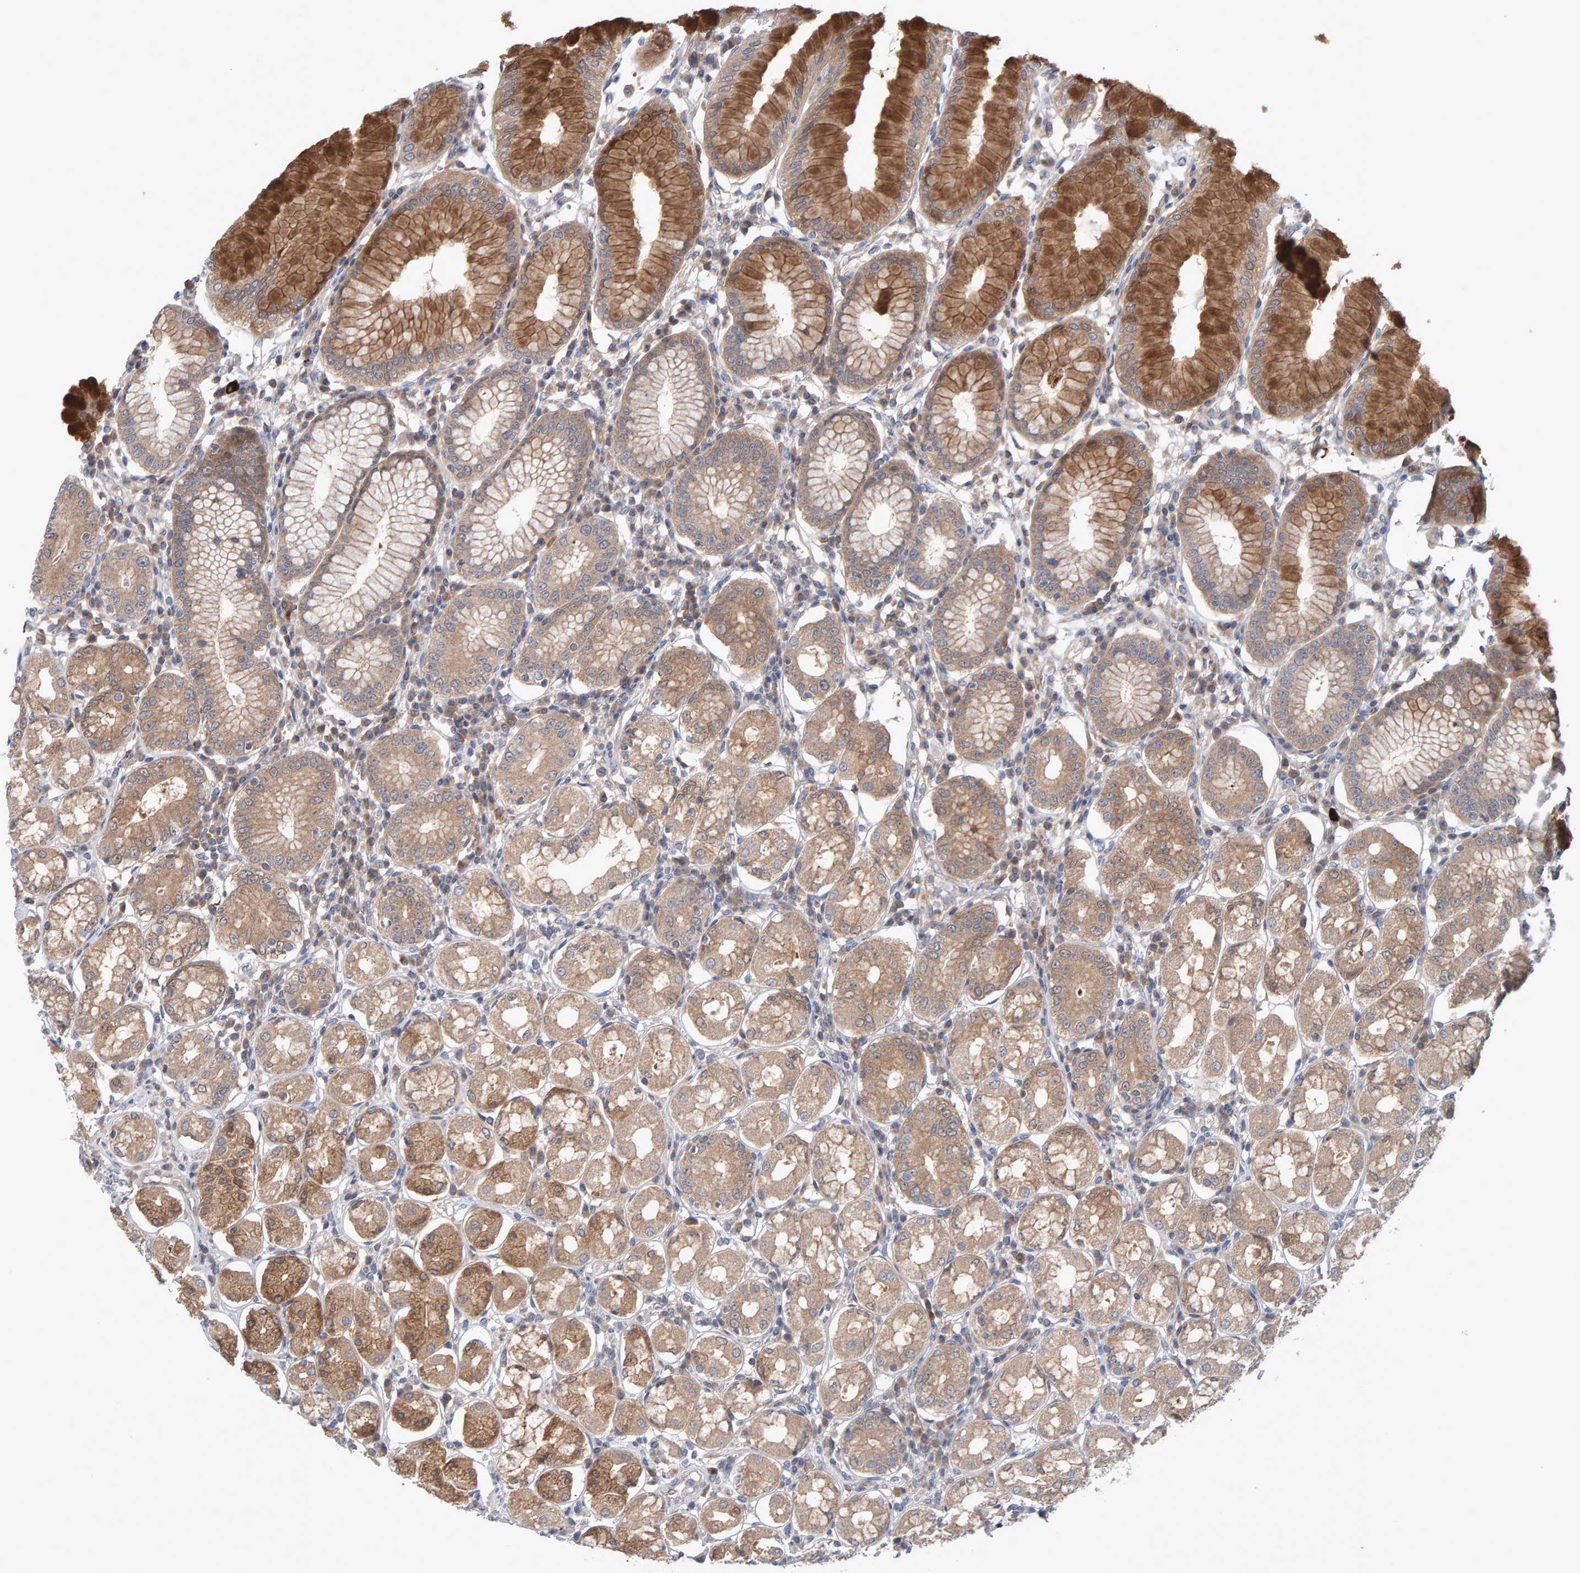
{"staining": {"intensity": "moderate", "quantity": "25%-75%", "location": "cytoplasmic/membranous"}, "tissue": "stomach", "cell_type": "Glandular cells", "image_type": "normal", "snomed": [{"axis": "morphology", "description": "Normal tissue, NOS"}, {"axis": "topography", "description": "Stomach"}, {"axis": "topography", "description": "Stomach, lower"}], "caption": "This micrograph displays immunohistochemistry (IHC) staining of unremarkable stomach, with medium moderate cytoplasmic/membranous positivity in approximately 25%-75% of glandular cells.", "gene": "TATDN1", "patient": {"sex": "female", "age": 56}}